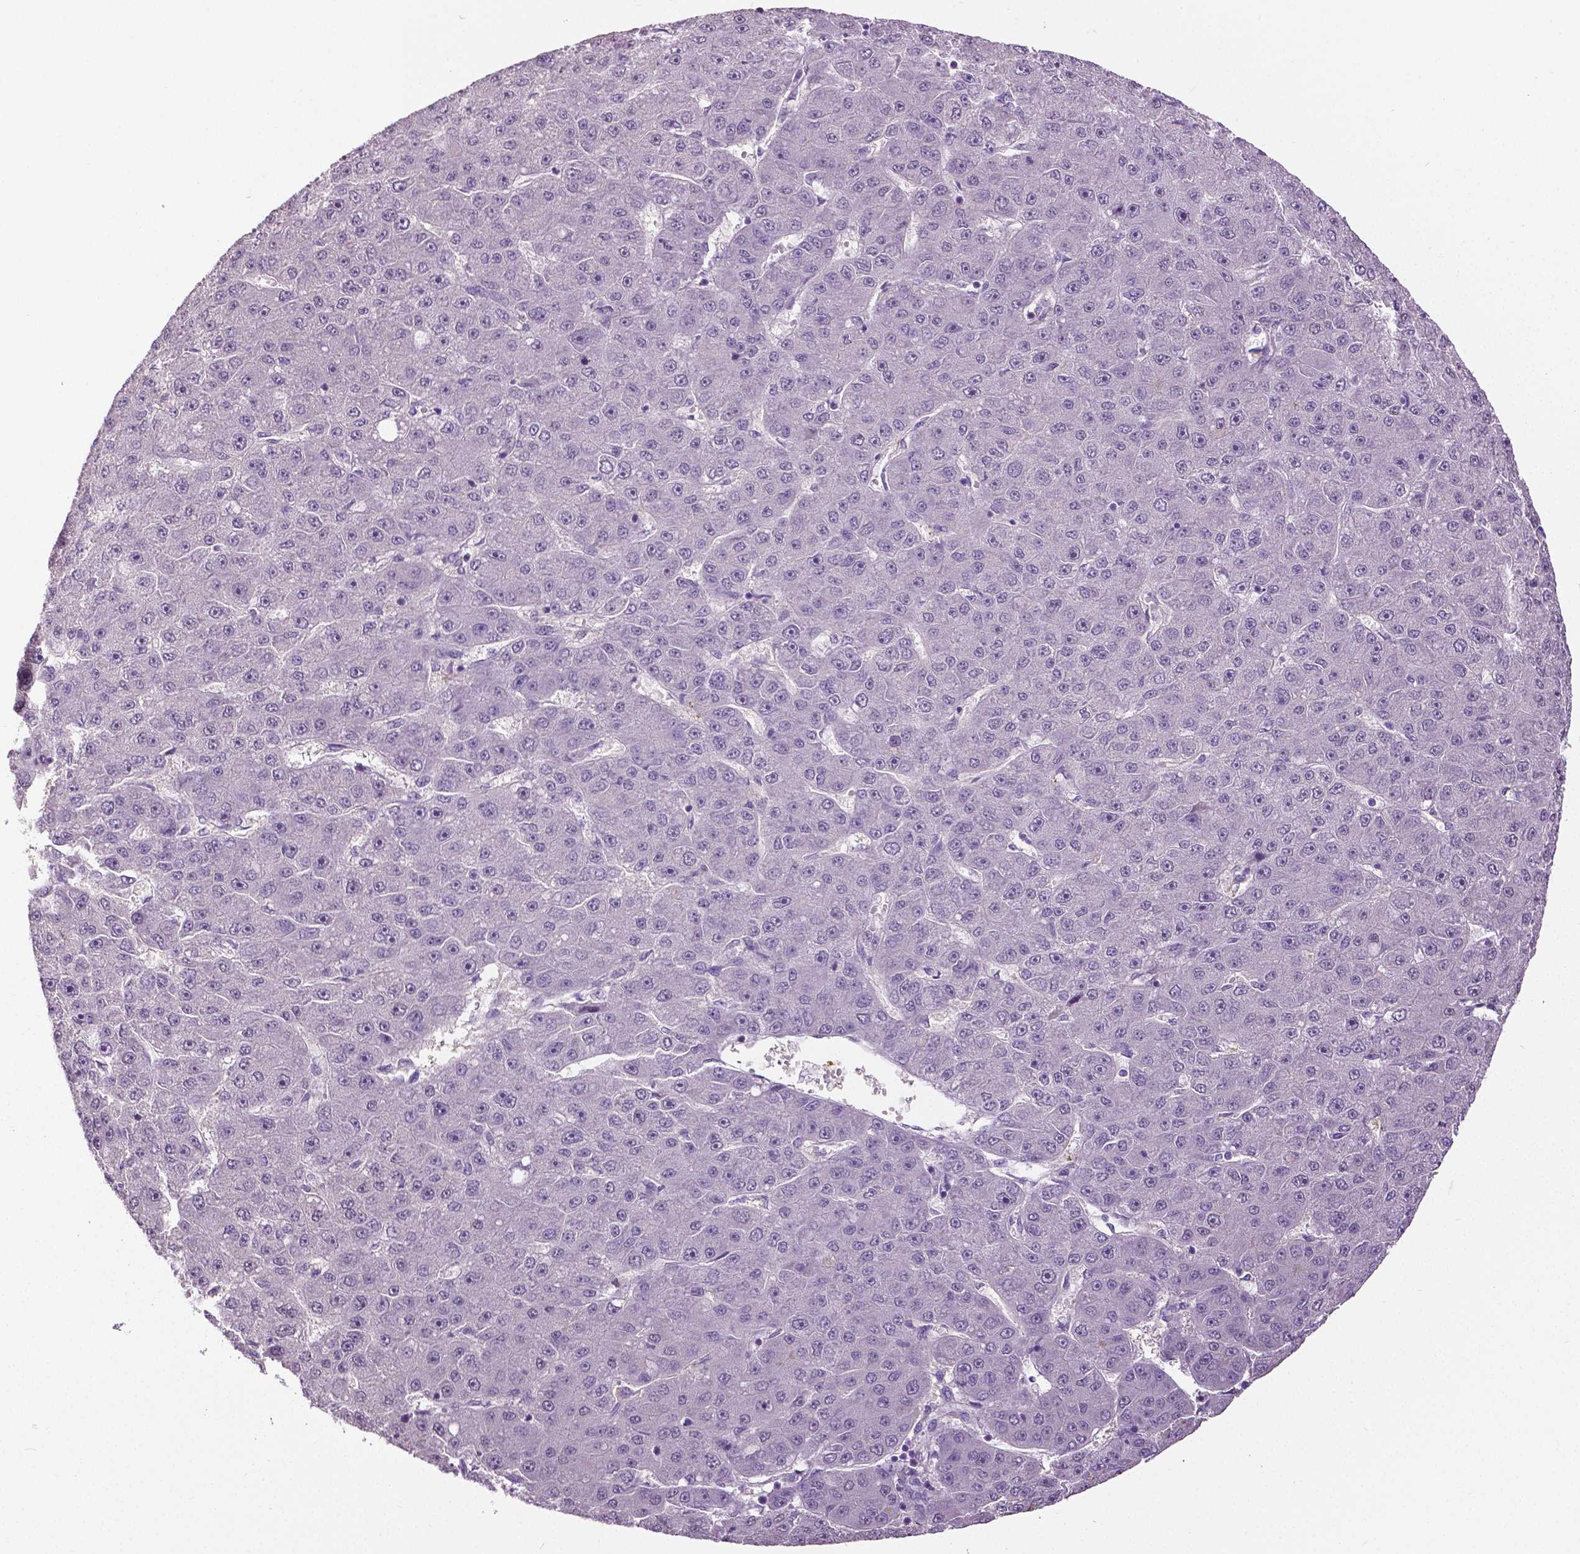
{"staining": {"intensity": "negative", "quantity": "none", "location": "none"}, "tissue": "liver cancer", "cell_type": "Tumor cells", "image_type": "cancer", "snomed": [{"axis": "morphology", "description": "Carcinoma, Hepatocellular, NOS"}, {"axis": "topography", "description": "Liver"}], "caption": "An IHC micrograph of liver cancer (hepatocellular carcinoma) is shown. There is no staining in tumor cells of liver cancer (hepatocellular carcinoma).", "gene": "PTPN5", "patient": {"sex": "male", "age": 67}}